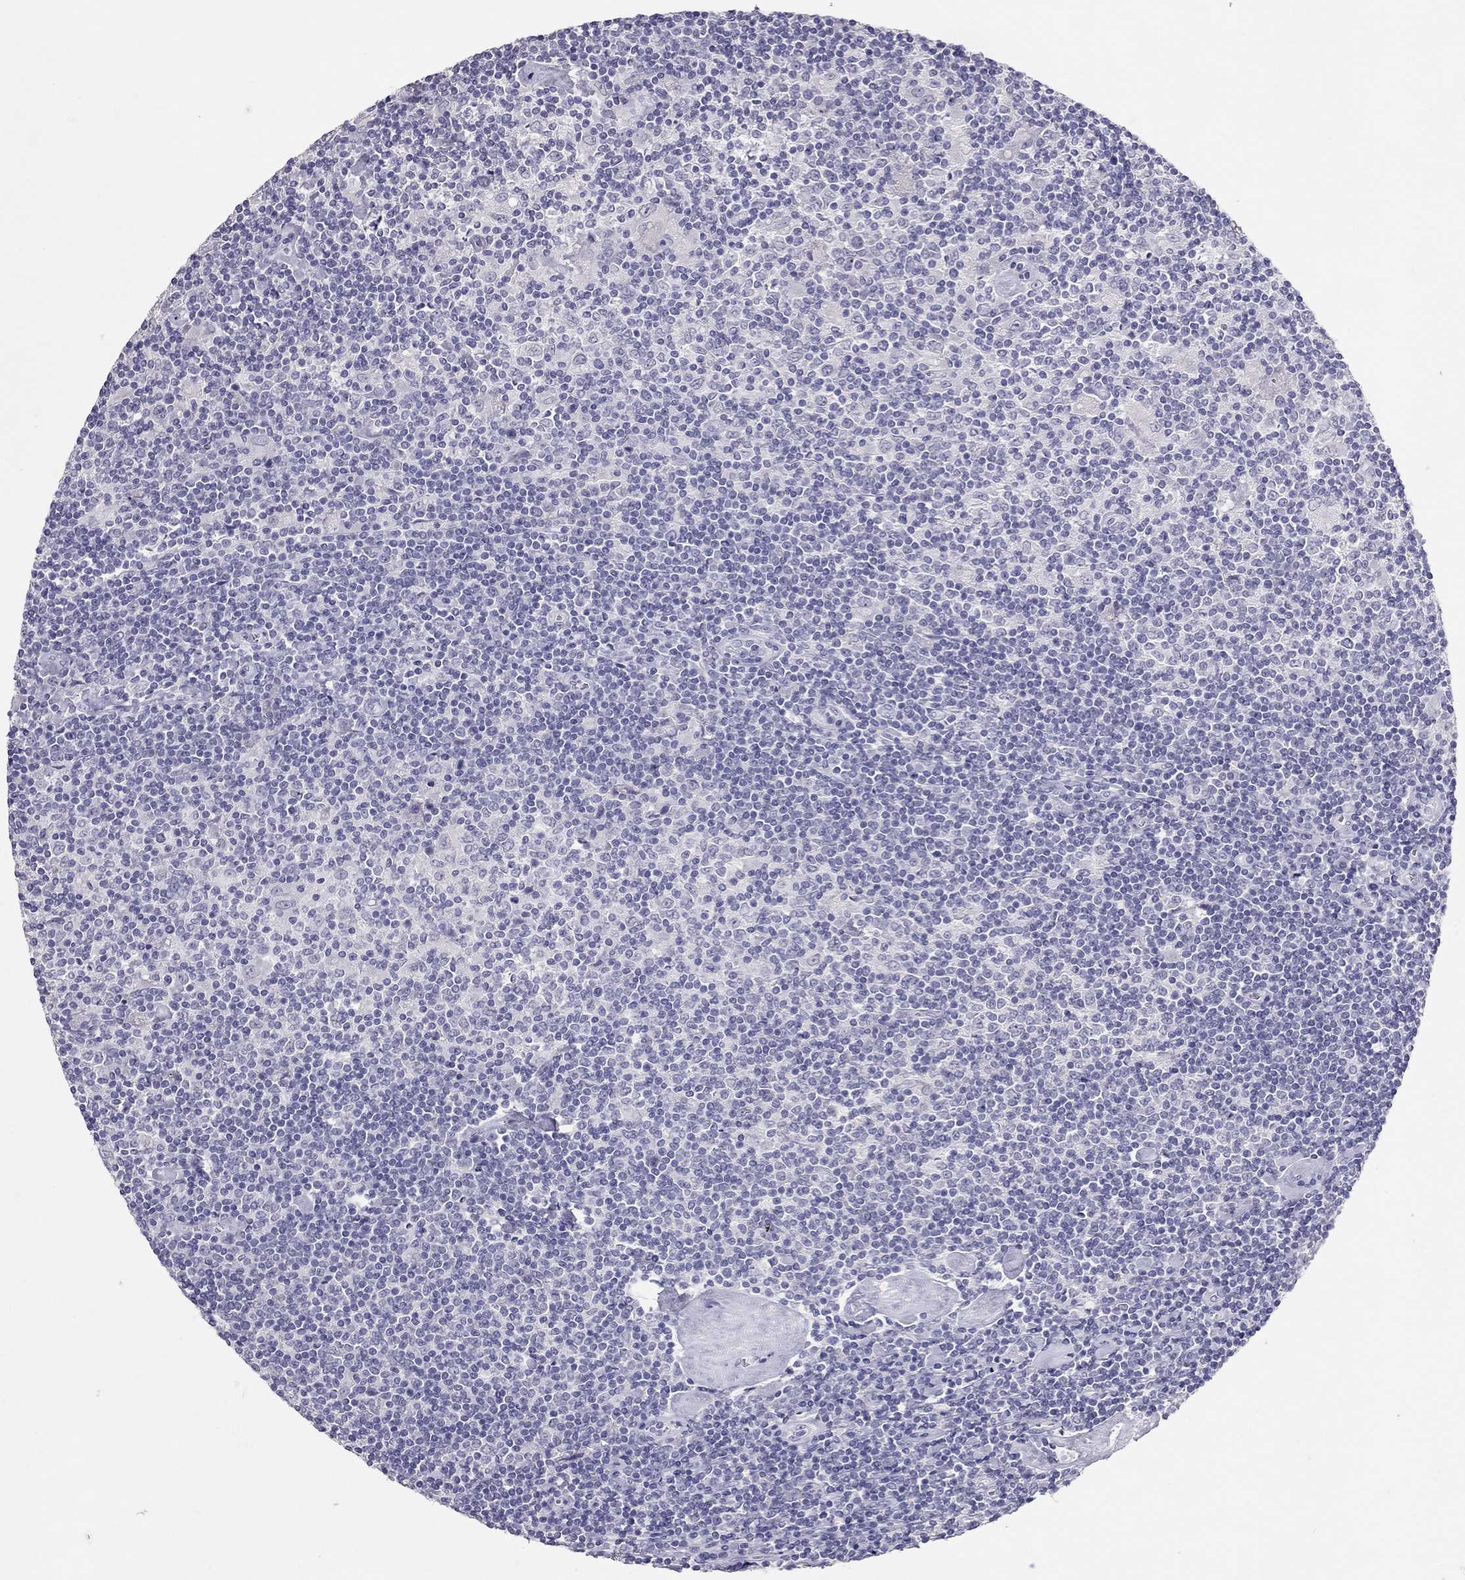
{"staining": {"intensity": "negative", "quantity": "none", "location": "none"}, "tissue": "lymphoma", "cell_type": "Tumor cells", "image_type": "cancer", "snomed": [{"axis": "morphology", "description": "Hodgkin's disease, NOS"}, {"axis": "topography", "description": "Lymph node"}], "caption": "A micrograph of lymphoma stained for a protein displays no brown staining in tumor cells.", "gene": "PSMB11", "patient": {"sex": "male", "age": 40}}